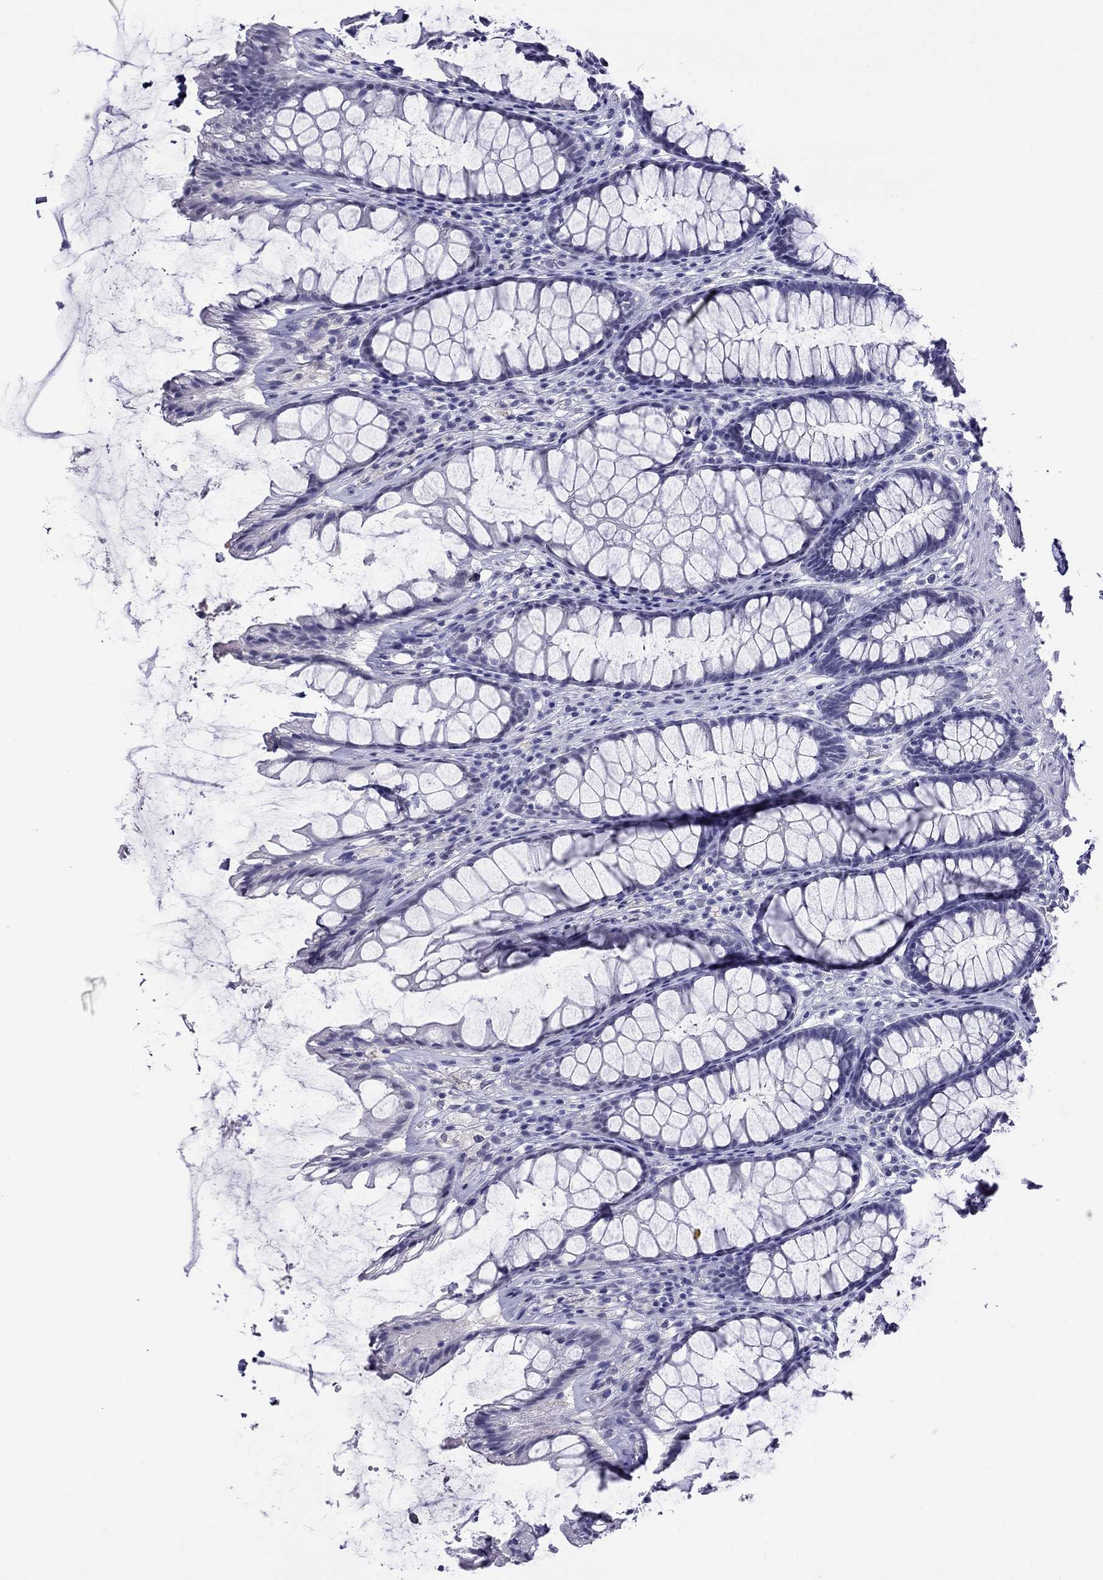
{"staining": {"intensity": "negative", "quantity": "none", "location": "none"}, "tissue": "rectum", "cell_type": "Glandular cells", "image_type": "normal", "snomed": [{"axis": "morphology", "description": "Normal tissue, NOS"}, {"axis": "topography", "description": "Rectum"}], "caption": "High magnification brightfield microscopy of normal rectum stained with DAB (brown) and counterstained with hematoxylin (blue): glandular cells show no significant positivity.", "gene": "SLC30A8", "patient": {"sex": "male", "age": 72}}